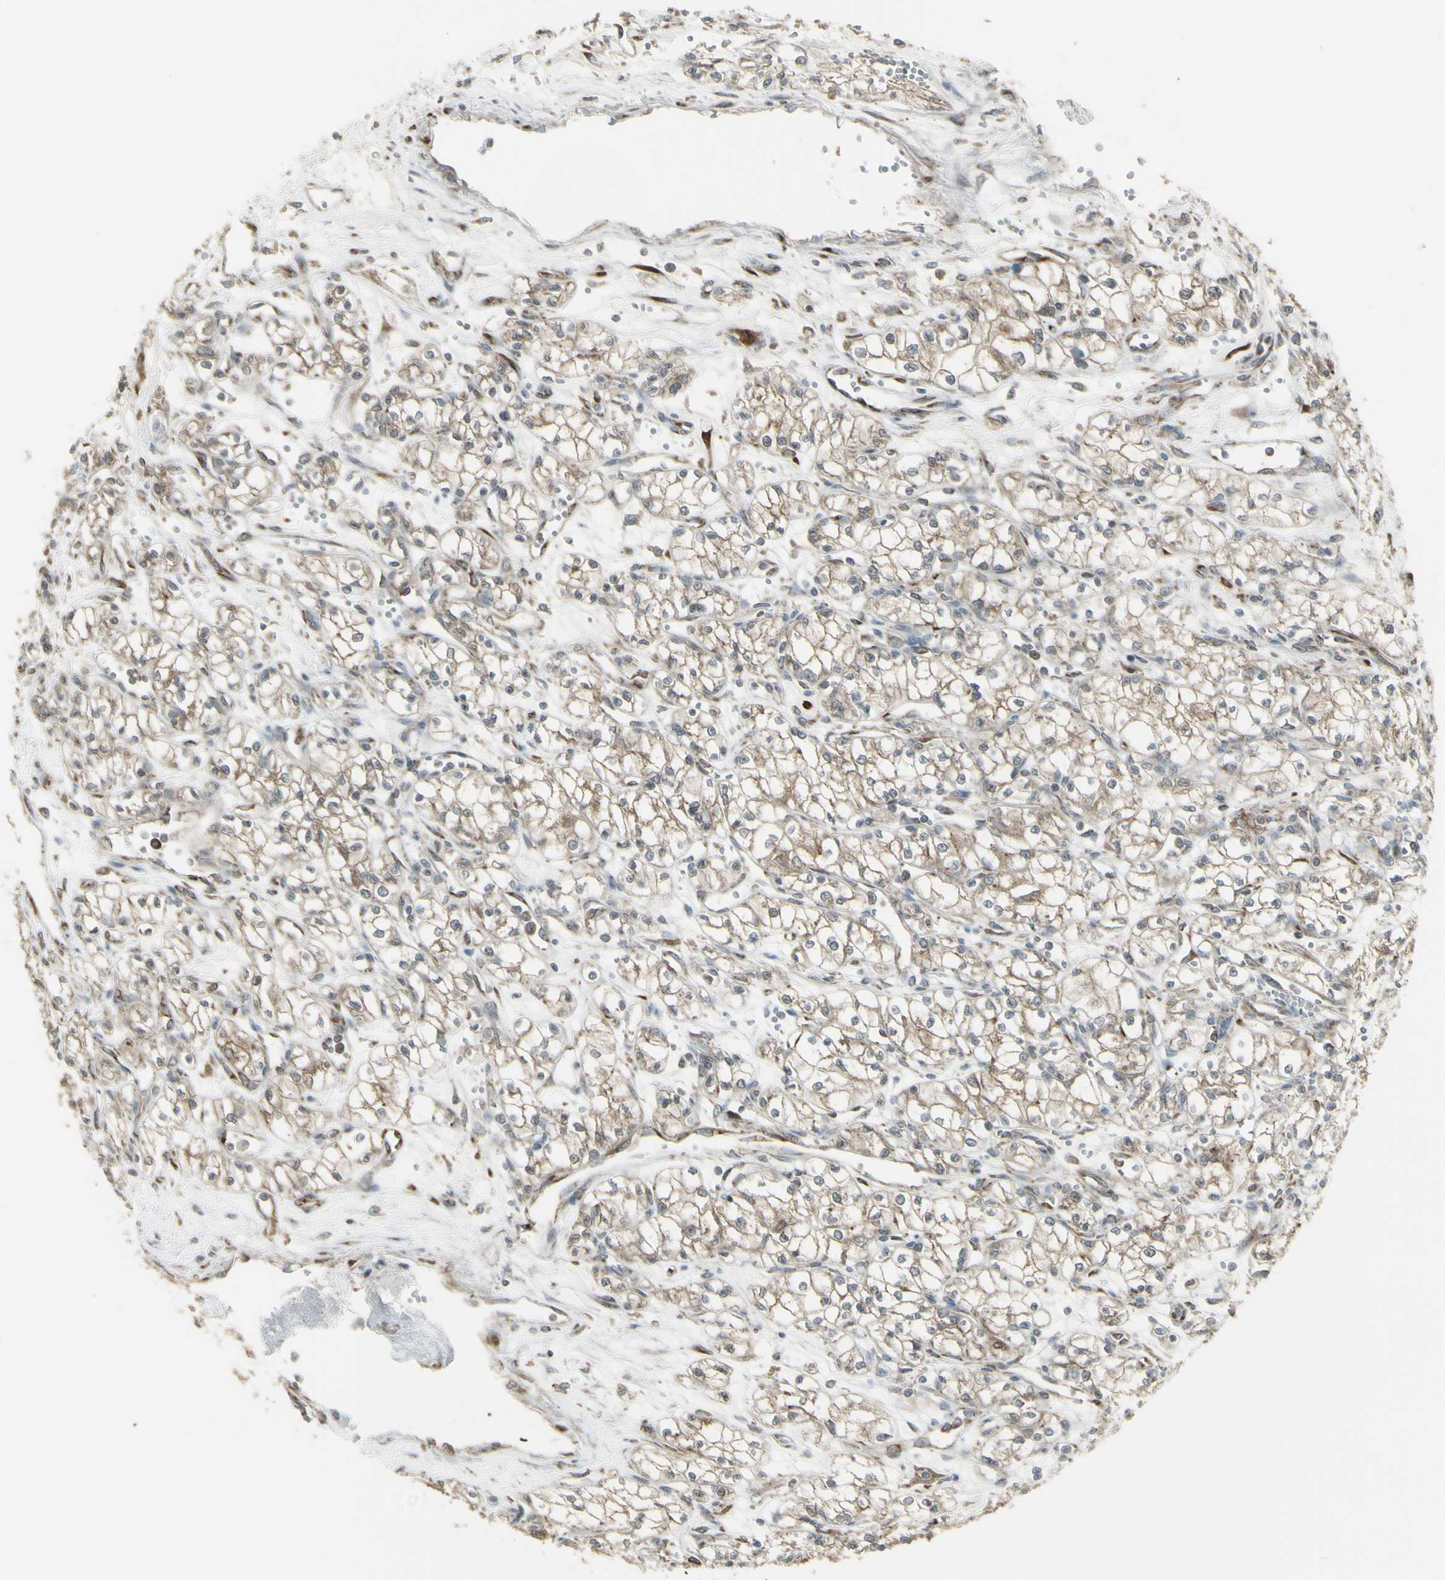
{"staining": {"intensity": "weak", "quantity": ">75%", "location": "cytoplasmic/membranous"}, "tissue": "renal cancer", "cell_type": "Tumor cells", "image_type": "cancer", "snomed": [{"axis": "morphology", "description": "Normal tissue, NOS"}, {"axis": "morphology", "description": "Adenocarcinoma, NOS"}, {"axis": "topography", "description": "Kidney"}], "caption": "Immunohistochemical staining of renal cancer shows weak cytoplasmic/membranous protein expression in approximately >75% of tumor cells.", "gene": "FKBP3", "patient": {"sex": "male", "age": 59}}